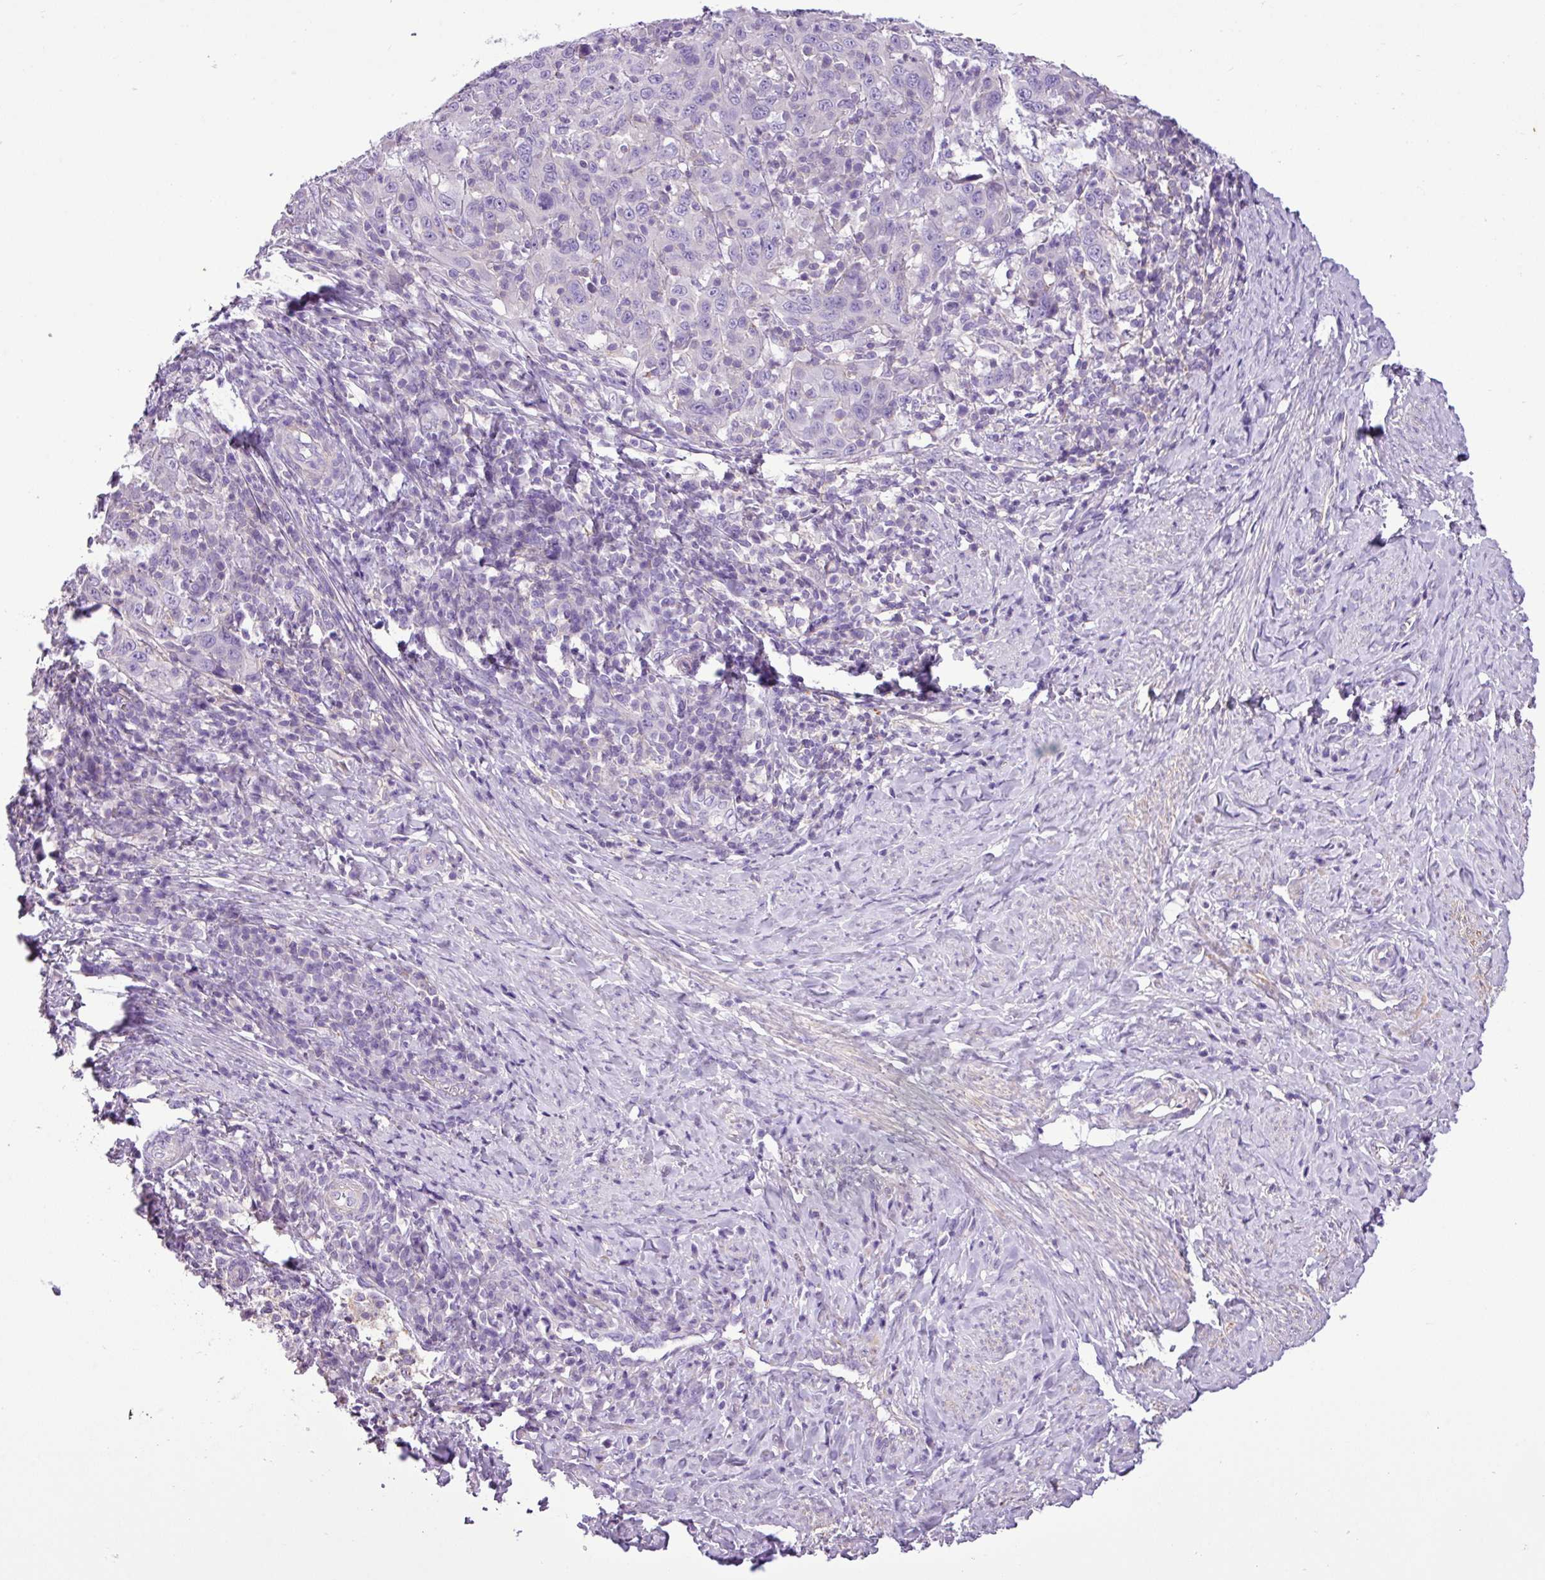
{"staining": {"intensity": "negative", "quantity": "none", "location": "none"}, "tissue": "cervical cancer", "cell_type": "Tumor cells", "image_type": "cancer", "snomed": [{"axis": "morphology", "description": "Squamous cell carcinoma, NOS"}, {"axis": "topography", "description": "Cervix"}], "caption": "This is a micrograph of IHC staining of squamous cell carcinoma (cervical), which shows no positivity in tumor cells.", "gene": "ZNF334", "patient": {"sex": "female", "age": 46}}